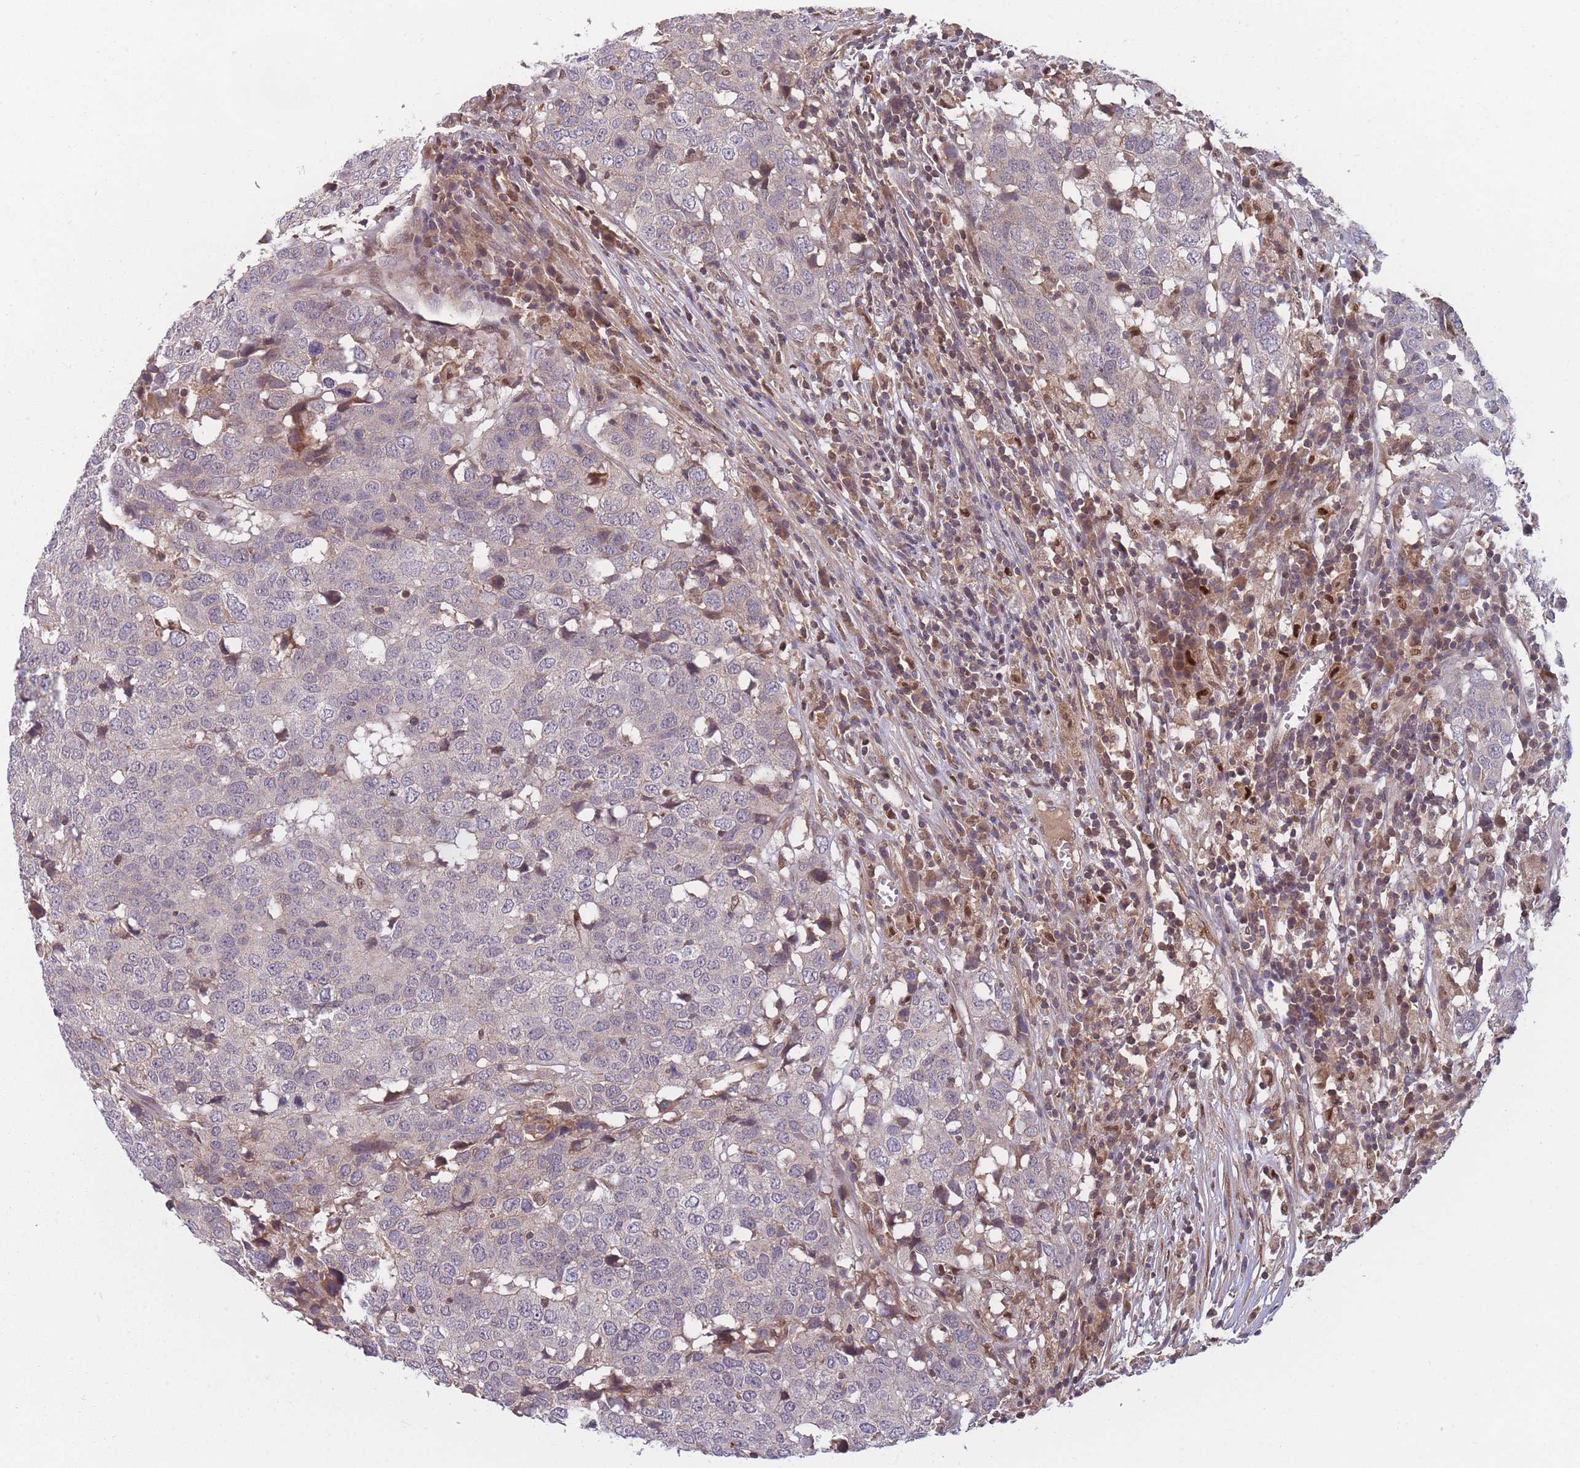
{"staining": {"intensity": "weak", "quantity": "<25%", "location": "cytoplasmic/membranous"}, "tissue": "head and neck cancer", "cell_type": "Tumor cells", "image_type": "cancer", "snomed": [{"axis": "morphology", "description": "Squamous cell carcinoma, NOS"}, {"axis": "topography", "description": "Head-Neck"}], "caption": "There is no significant staining in tumor cells of head and neck cancer.", "gene": "FAM153A", "patient": {"sex": "male", "age": 66}}